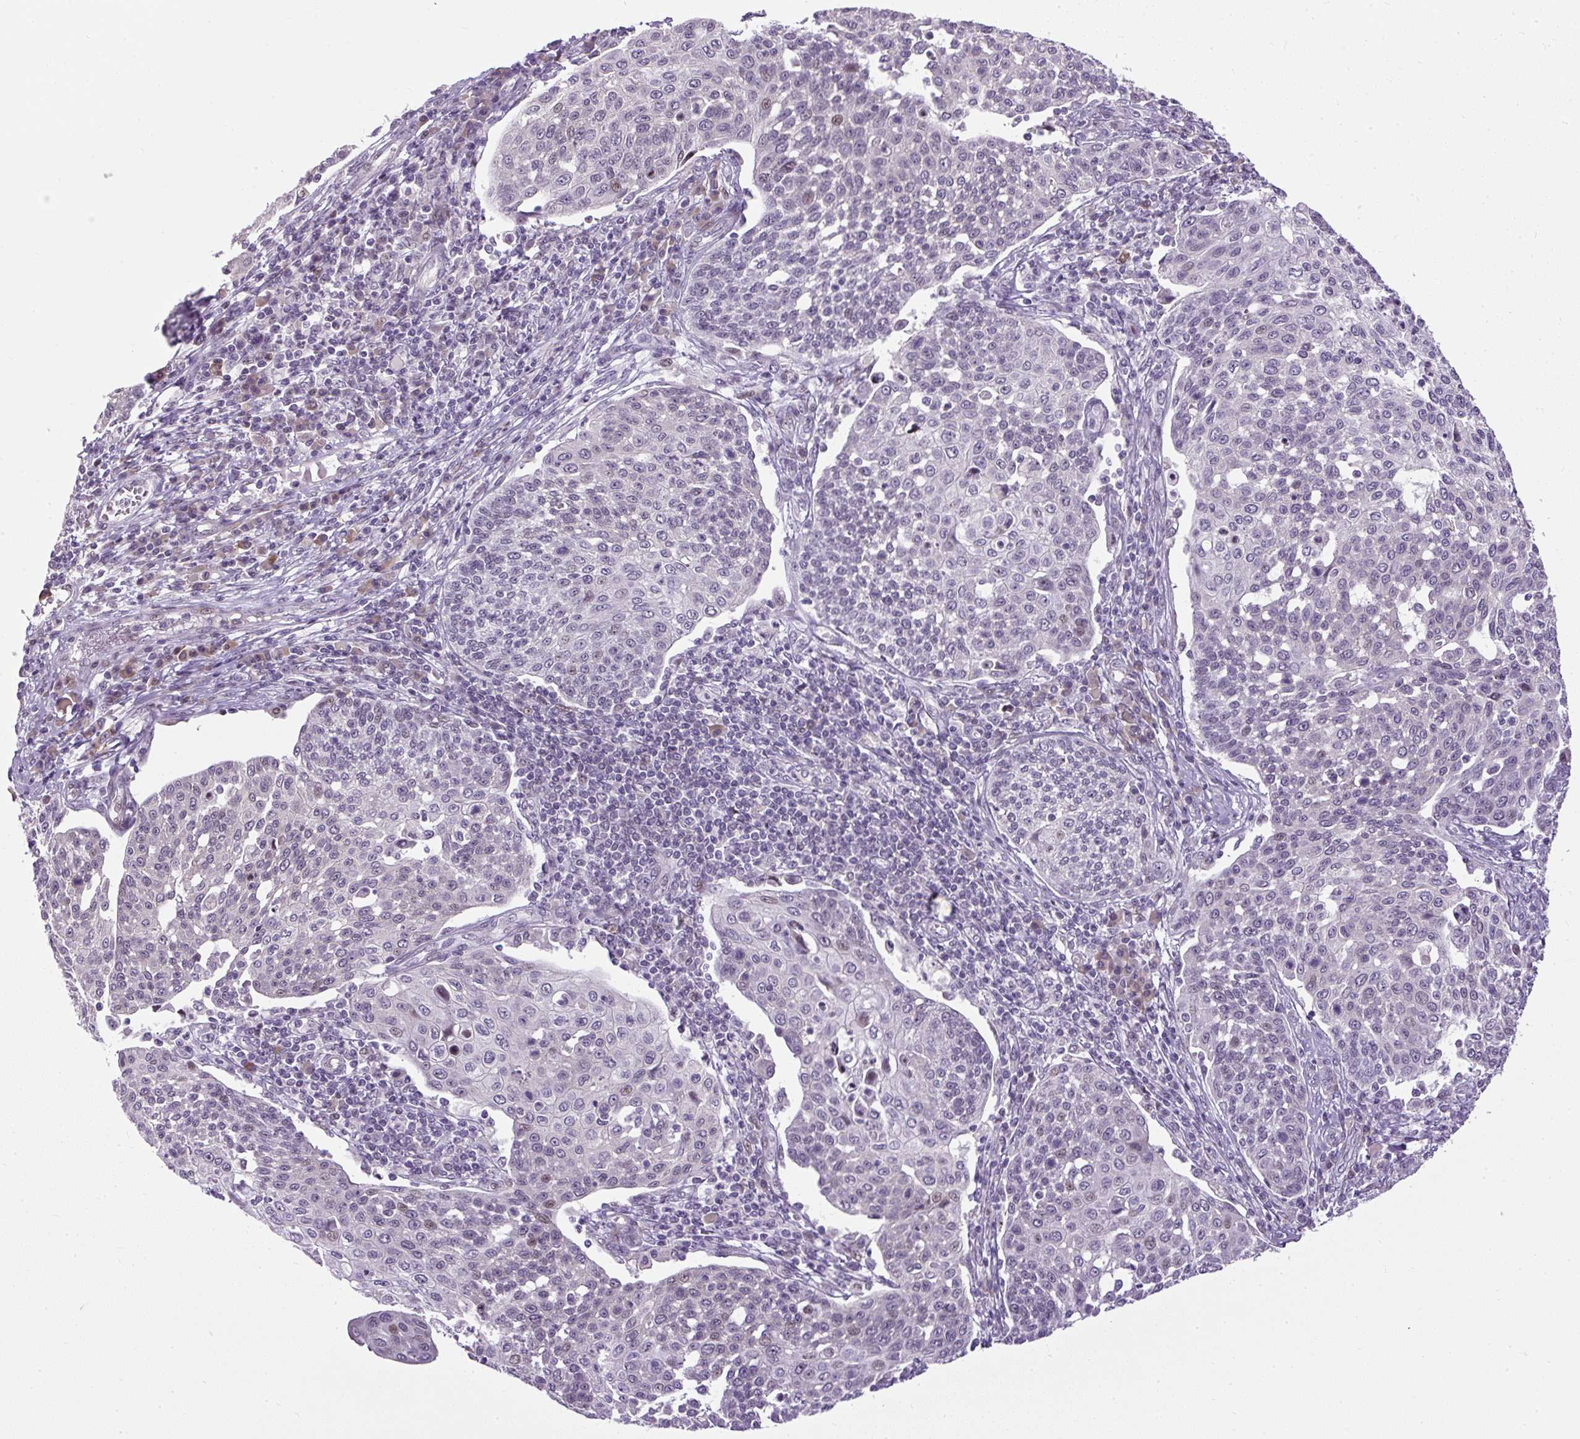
{"staining": {"intensity": "moderate", "quantity": "<25%", "location": "nuclear"}, "tissue": "cervical cancer", "cell_type": "Tumor cells", "image_type": "cancer", "snomed": [{"axis": "morphology", "description": "Squamous cell carcinoma, NOS"}, {"axis": "topography", "description": "Cervix"}], "caption": "Human cervical squamous cell carcinoma stained with a brown dye displays moderate nuclear positive expression in approximately <25% of tumor cells.", "gene": "ARHGEF18", "patient": {"sex": "female", "age": 34}}